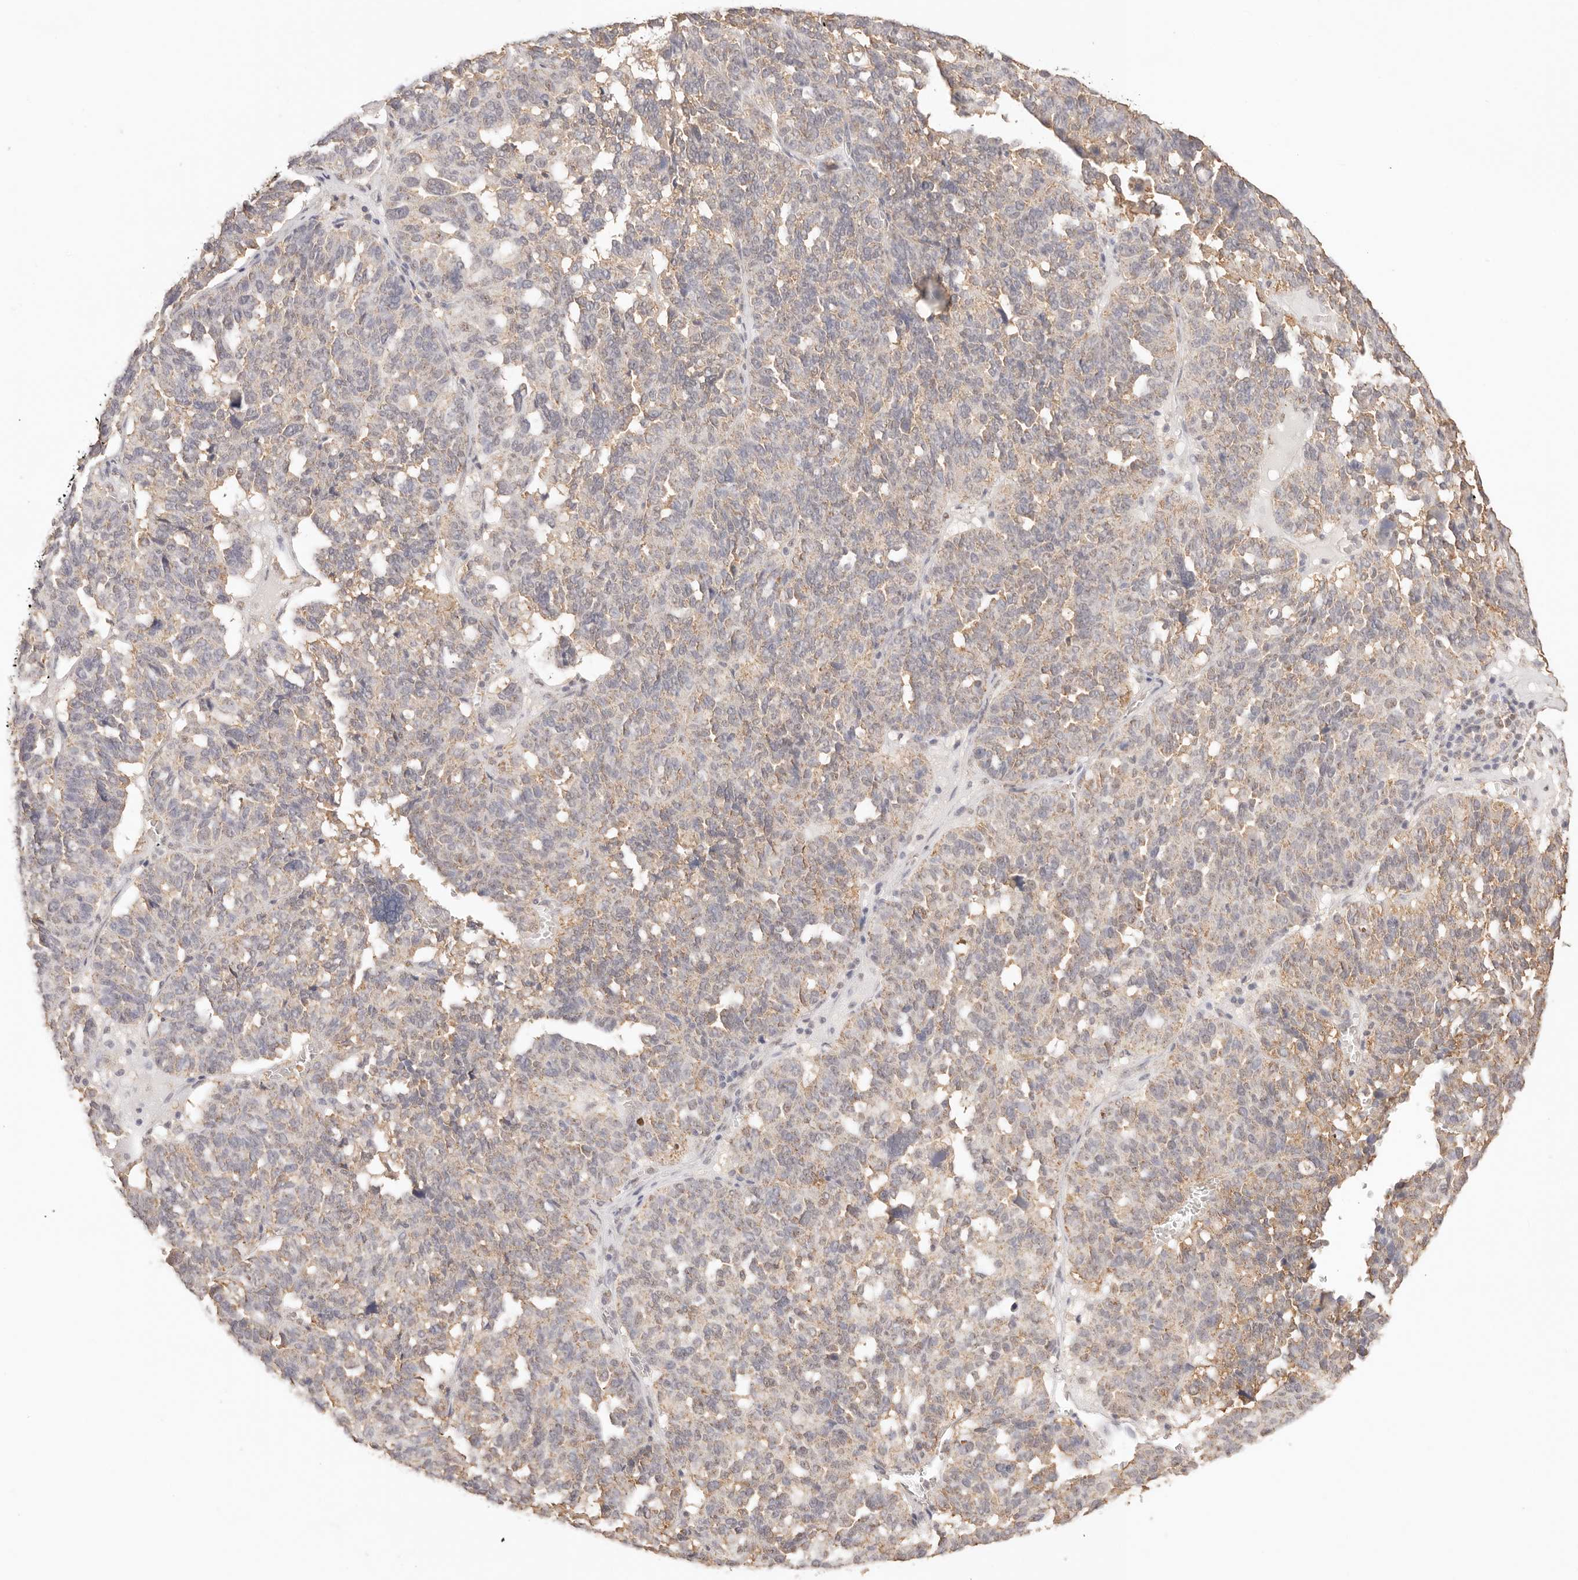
{"staining": {"intensity": "weak", "quantity": "25%-75%", "location": "cytoplasmic/membranous"}, "tissue": "ovarian cancer", "cell_type": "Tumor cells", "image_type": "cancer", "snomed": [{"axis": "morphology", "description": "Cystadenocarcinoma, serous, NOS"}, {"axis": "topography", "description": "Ovary"}], "caption": "Immunohistochemistry (IHC) (DAB (3,3'-diaminobenzidine)) staining of human ovarian cancer (serous cystadenocarcinoma) demonstrates weak cytoplasmic/membranous protein expression in approximately 25%-75% of tumor cells. (DAB (3,3'-diaminobenzidine) = brown stain, brightfield microscopy at high magnification).", "gene": "IL1R2", "patient": {"sex": "female", "age": 59}}